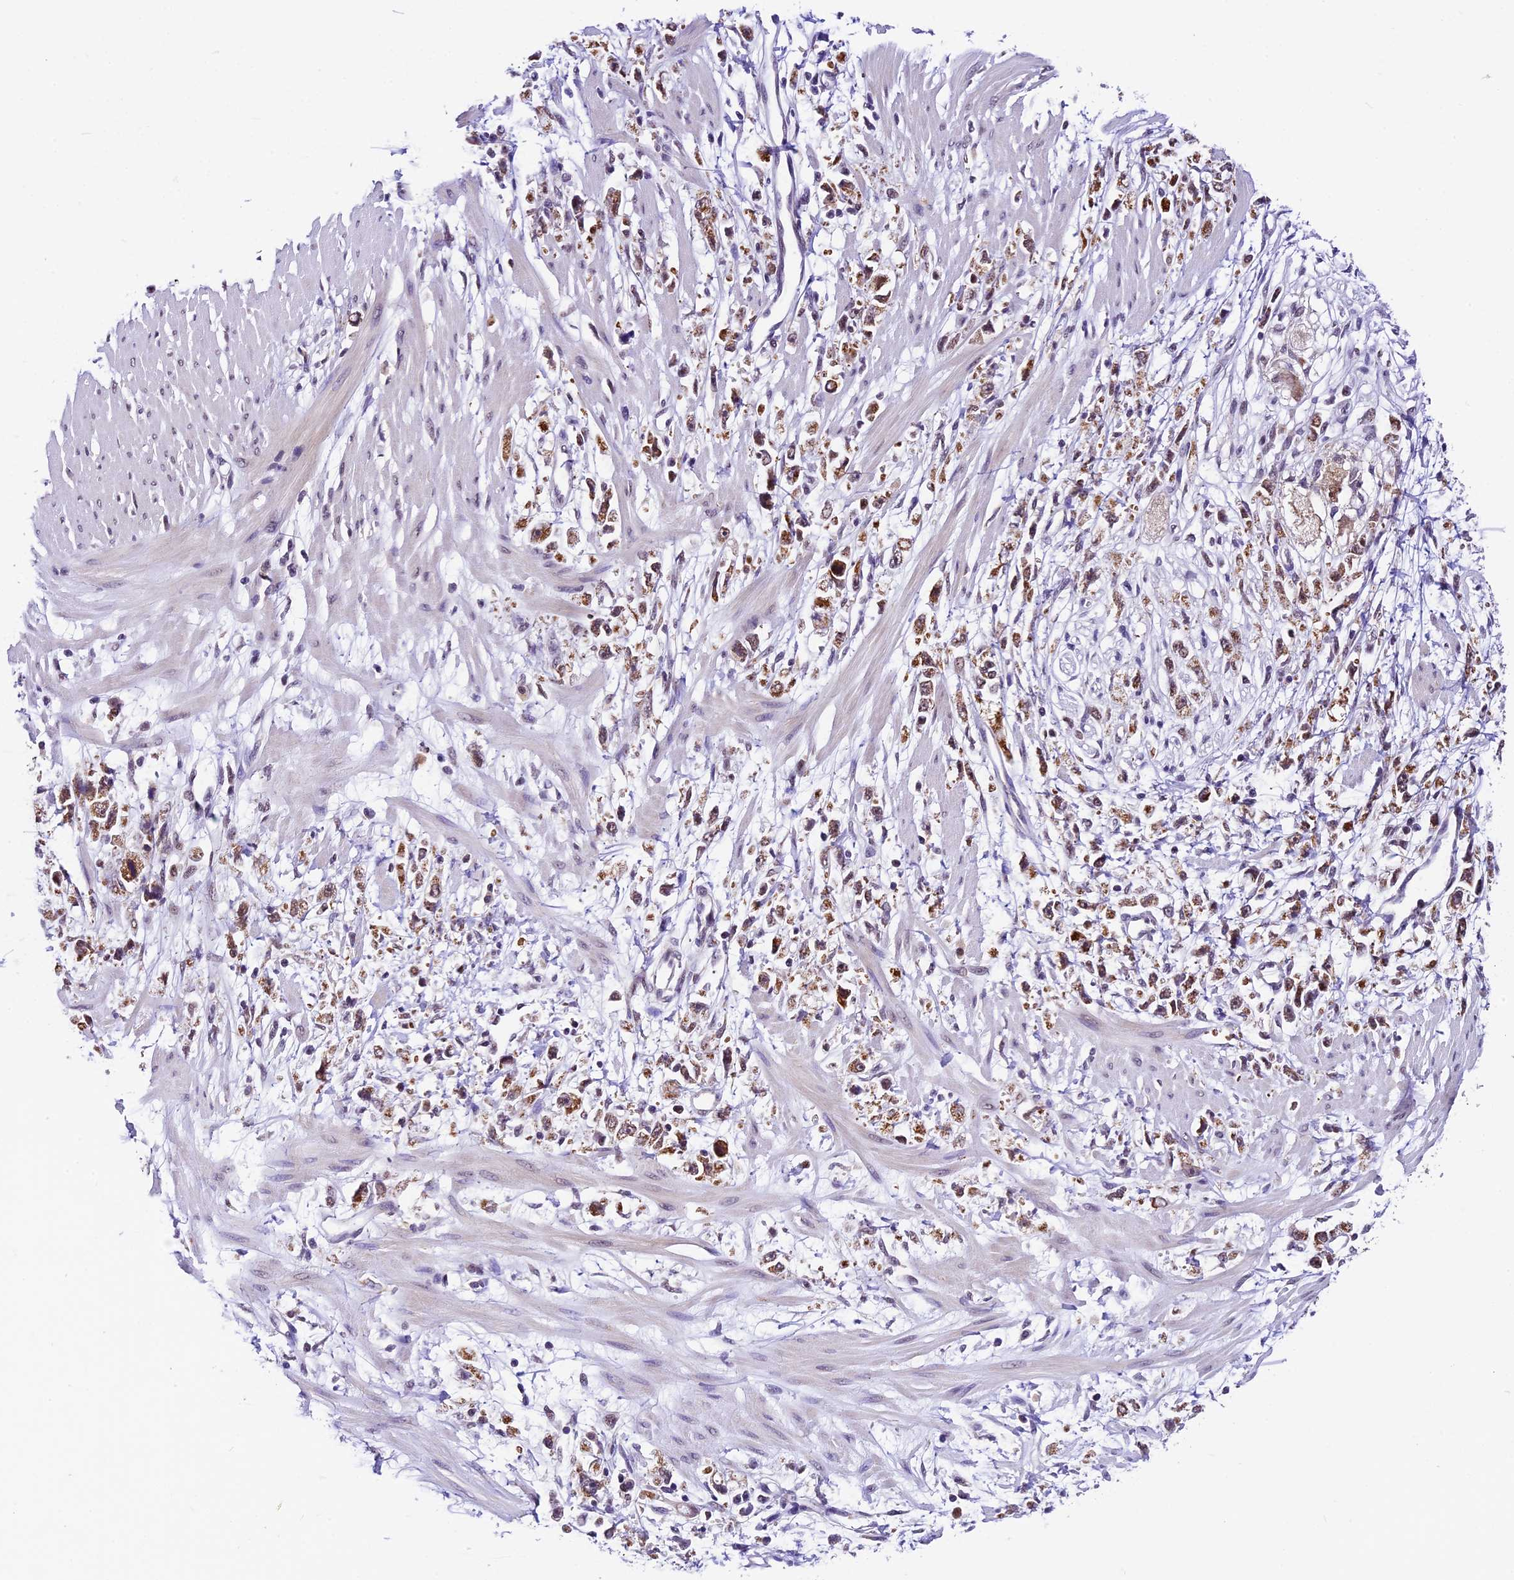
{"staining": {"intensity": "moderate", "quantity": ">75%", "location": "cytoplasmic/membranous"}, "tissue": "stomach cancer", "cell_type": "Tumor cells", "image_type": "cancer", "snomed": [{"axis": "morphology", "description": "Adenocarcinoma, NOS"}, {"axis": "topography", "description": "Stomach"}], "caption": "Adenocarcinoma (stomach) stained with IHC displays moderate cytoplasmic/membranous expression in about >75% of tumor cells. (brown staining indicates protein expression, while blue staining denotes nuclei).", "gene": "CARS2", "patient": {"sex": "female", "age": 59}}